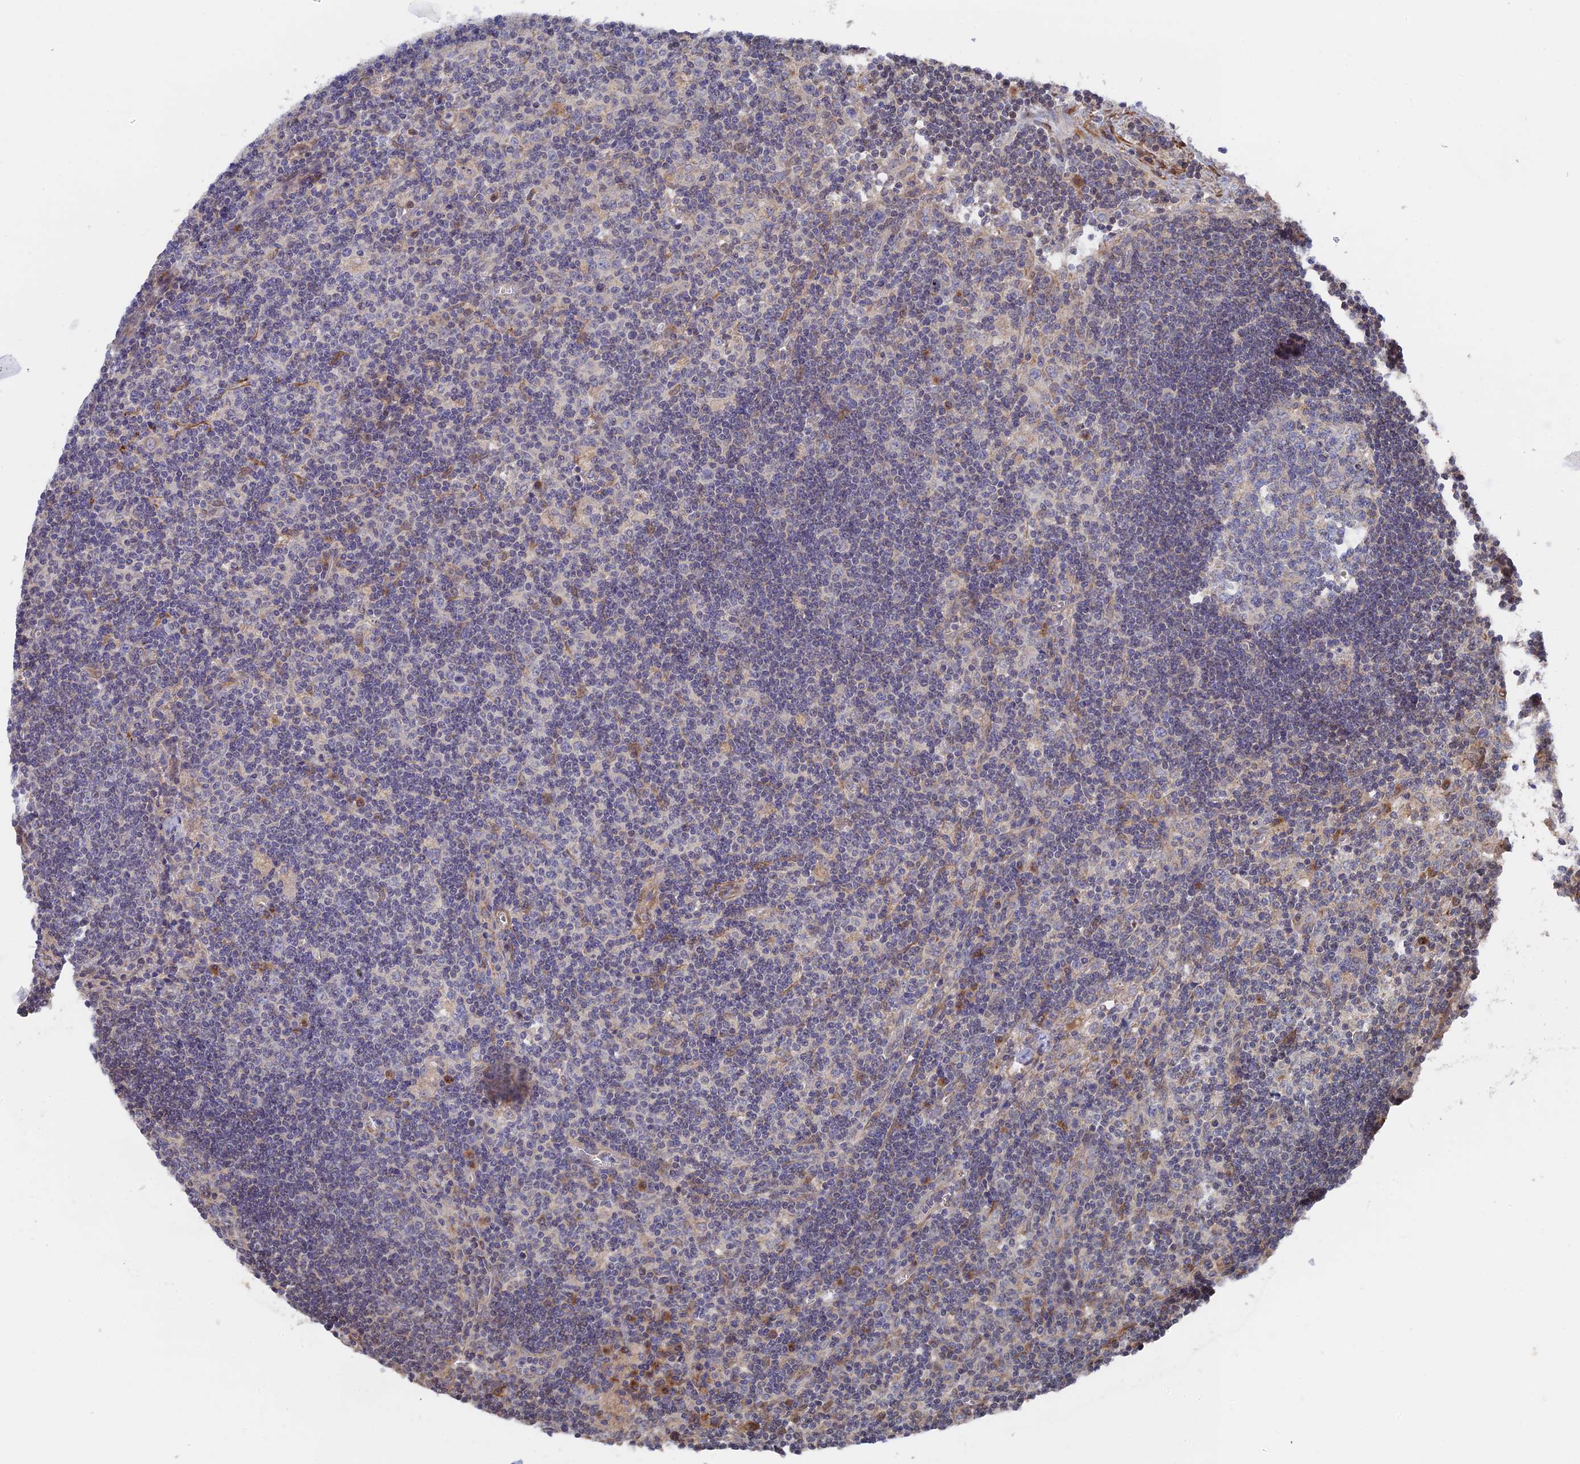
{"staining": {"intensity": "negative", "quantity": "none", "location": "none"}, "tissue": "lymph node", "cell_type": "Germinal center cells", "image_type": "normal", "snomed": [{"axis": "morphology", "description": "Normal tissue, NOS"}, {"axis": "topography", "description": "Lymph node"}], "caption": "DAB (3,3'-diaminobenzidine) immunohistochemical staining of unremarkable lymph node displays no significant staining in germinal center cells.", "gene": "ZNF320", "patient": {"sex": "male", "age": 58}}